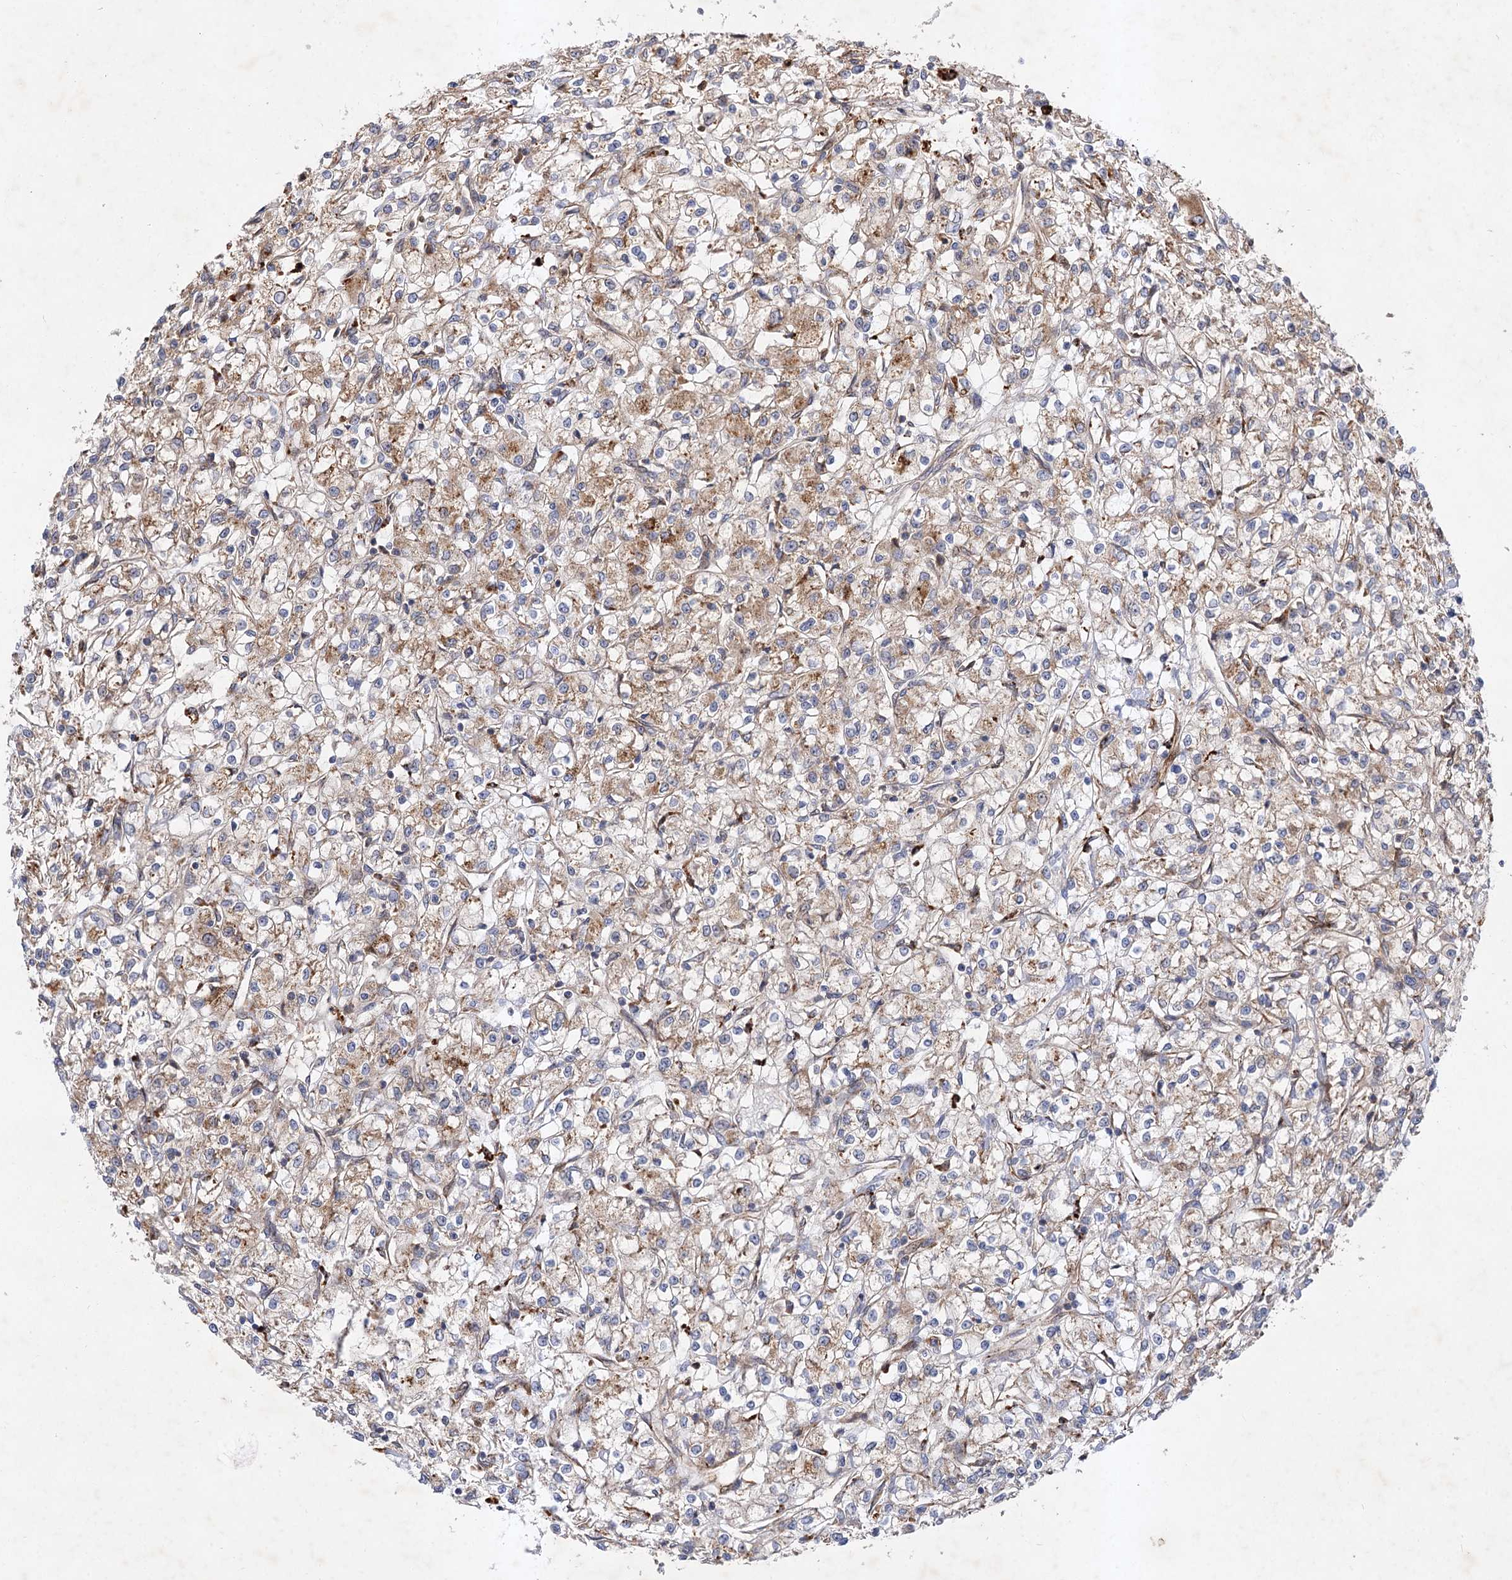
{"staining": {"intensity": "moderate", "quantity": "<25%", "location": "cytoplasmic/membranous"}, "tissue": "renal cancer", "cell_type": "Tumor cells", "image_type": "cancer", "snomed": [{"axis": "morphology", "description": "Adenocarcinoma, NOS"}, {"axis": "topography", "description": "Kidney"}], "caption": "Protein staining demonstrates moderate cytoplasmic/membranous expression in about <25% of tumor cells in renal adenocarcinoma.", "gene": "PATL1", "patient": {"sex": "female", "age": 59}}